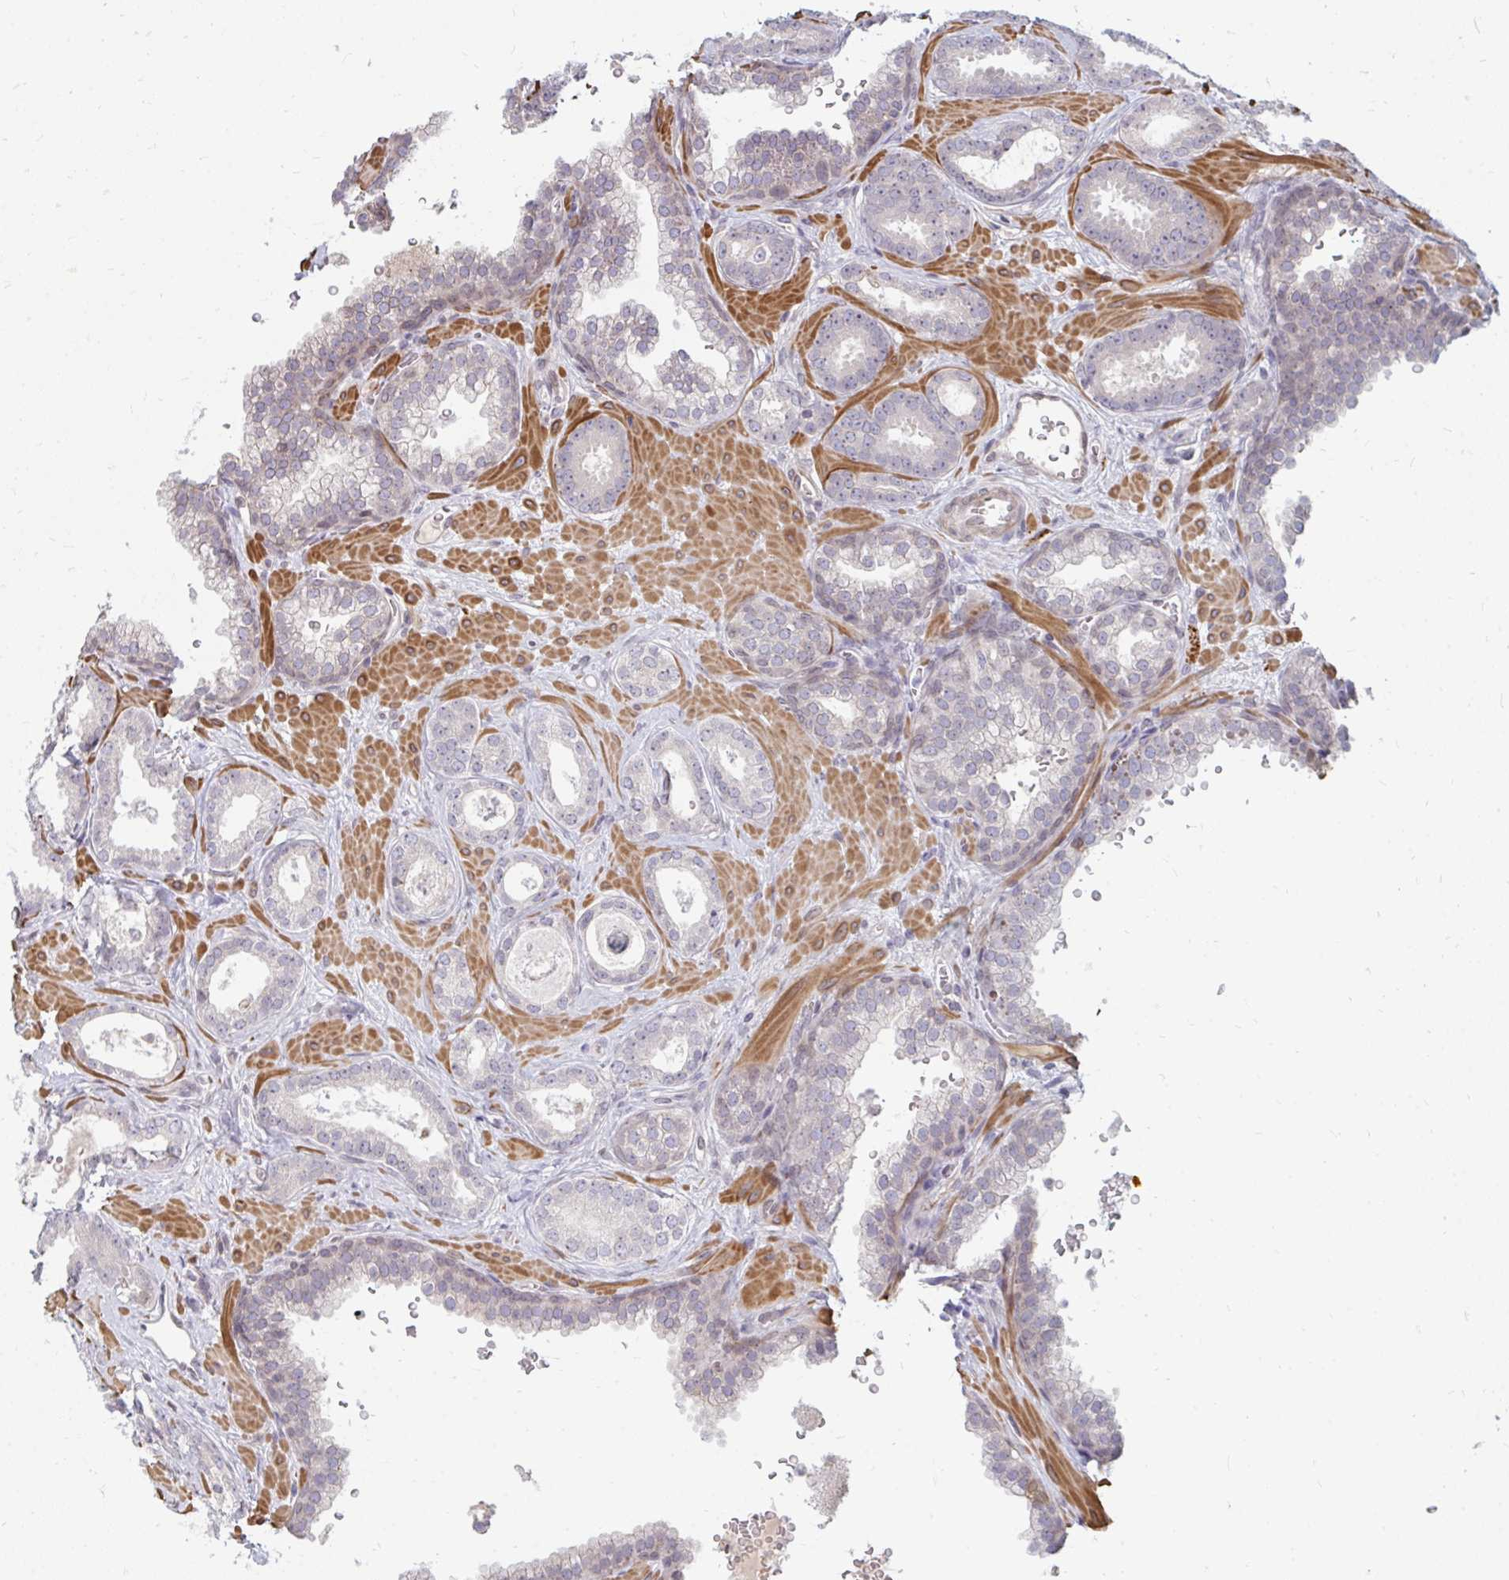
{"staining": {"intensity": "negative", "quantity": "none", "location": "none"}, "tissue": "prostate cancer", "cell_type": "Tumor cells", "image_type": "cancer", "snomed": [{"axis": "morphology", "description": "Adenocarcinoma, High grade"}, {"axis": "topography", "description": "Prostate"}], "caption": "Immunohistochemistry (IHC) photomicrograph of prostate cancer stained for a protein (brown), which reveals no staining in tumor cells.", "gene": "GPC5", "patient": {"sex": "male", "age": 58}}